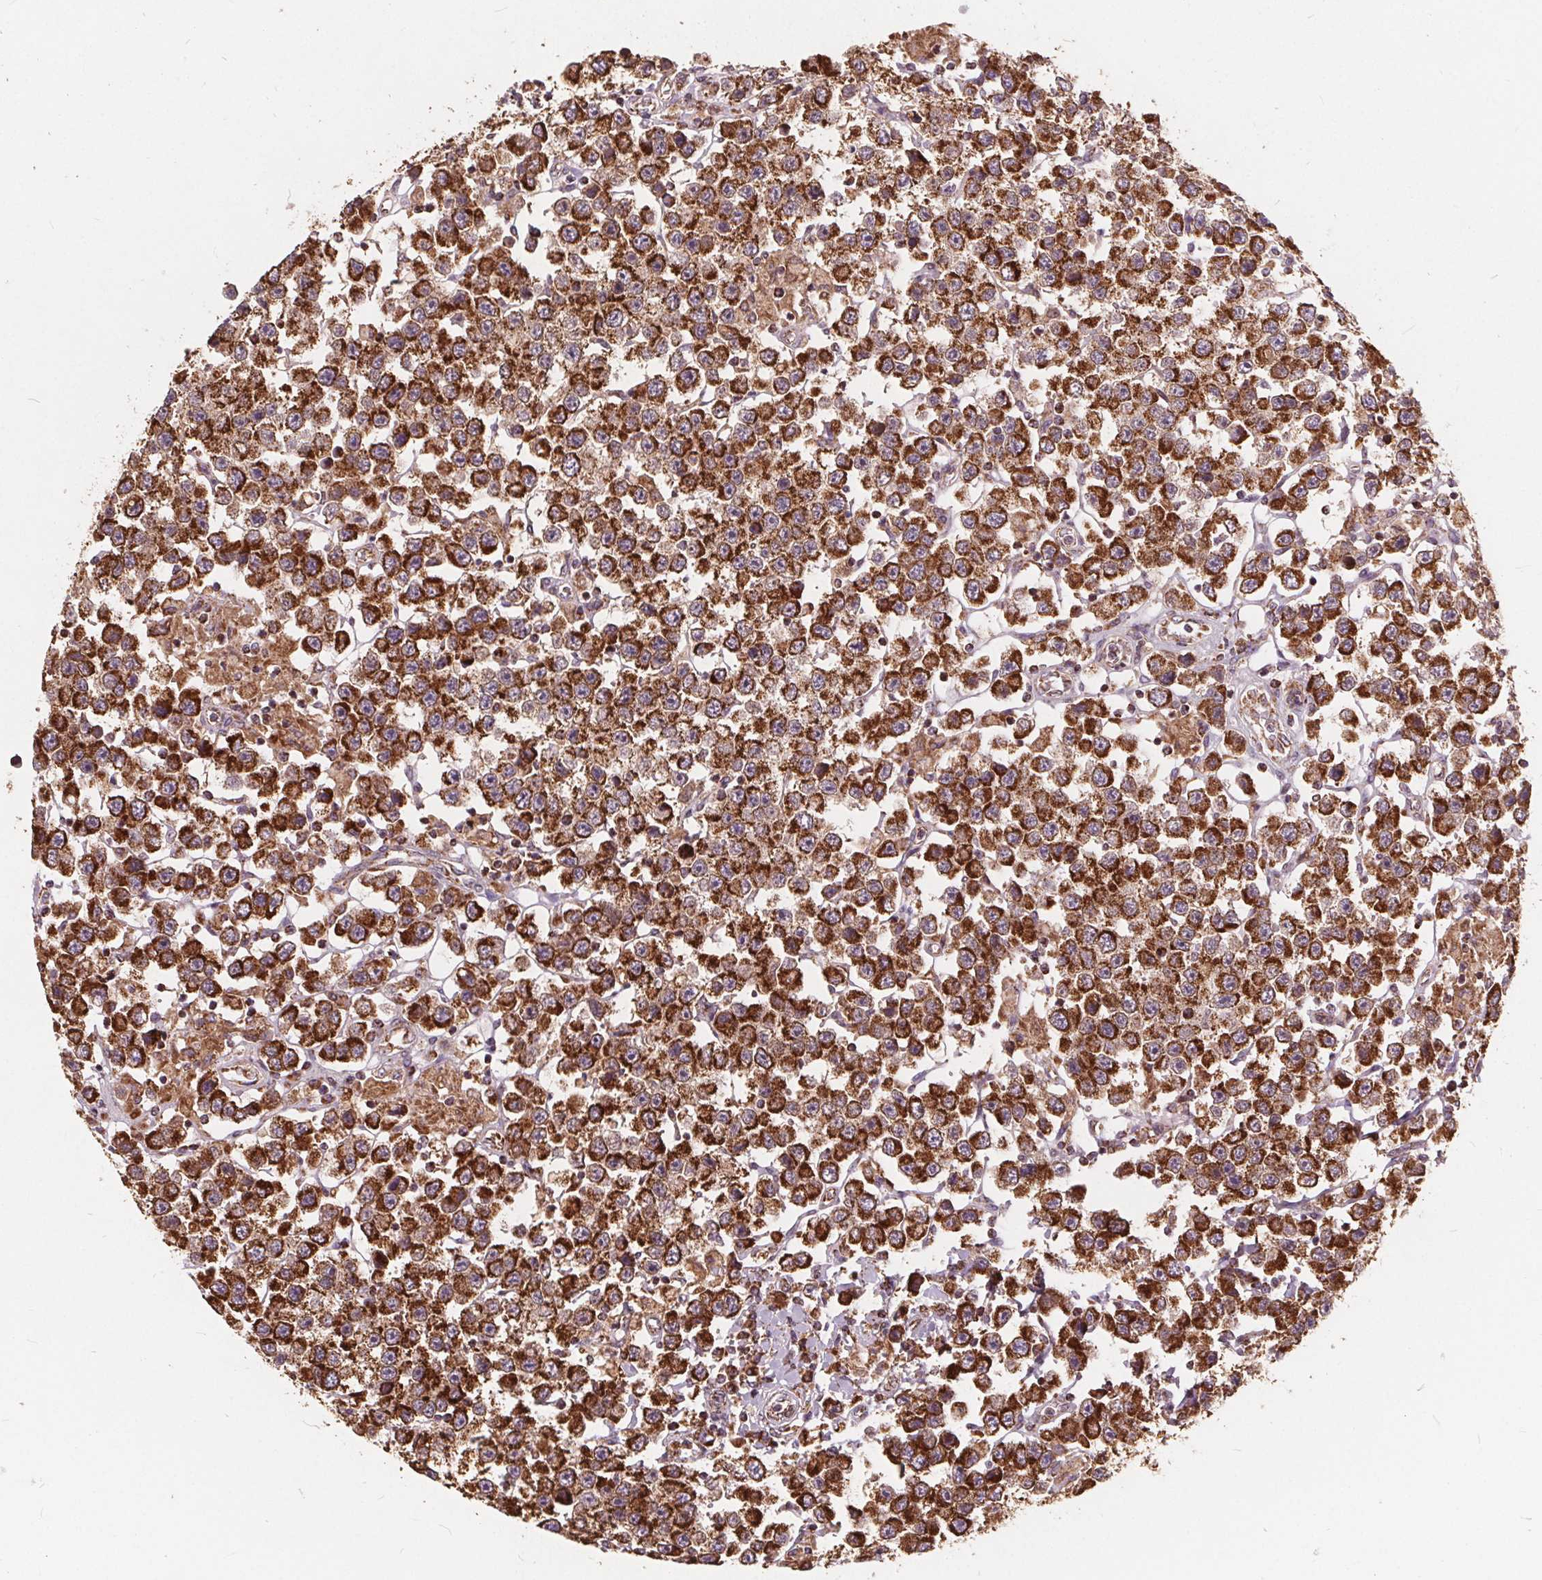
{"staining": {"intensity": "strong", "quantity": ">75%", "location": "cytoplasmic/membranous"}, "tissue": "testis cancer", "cell_type": "Tumor cells", "image_type": "cancer", "snomed": [{"axis": "morphology", "description": "Seminoma, NOS"}, {"axis": "topography", "description": "Testis"}], "caption": "Protein staining by IHC shows strong cytoplasmic/membranous positivity in approximately >75% of tumor cells in testis cancer (seminoma). Immunohistochemistry (ihc) stains the protein in brown and the nuclei are stained blue.", "gene": "PLSCR3", "patient": {"sex": "male", "age": 45}}